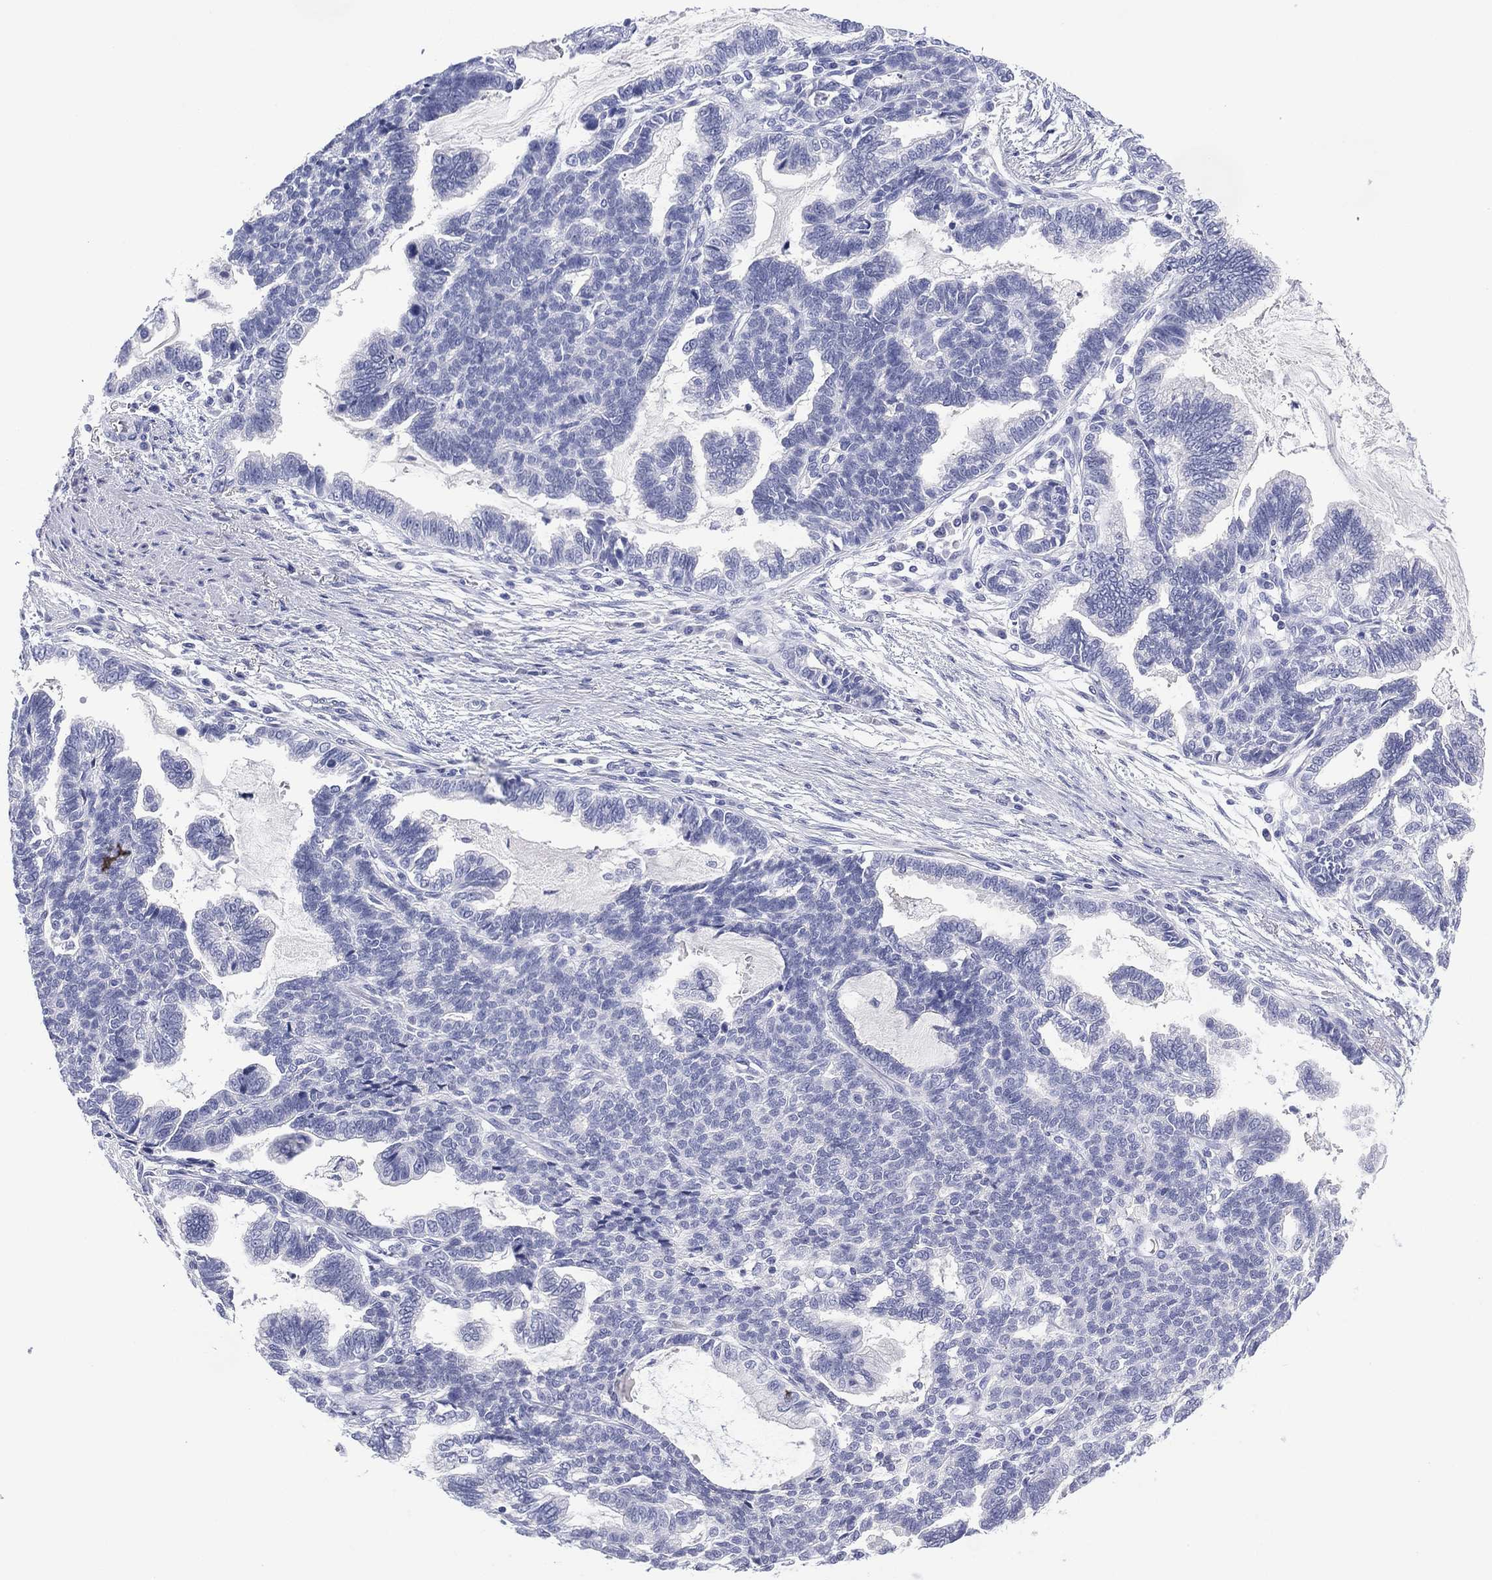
{"staining": {"intensity": "negative", "quantity": "none", "location": "none"}, "tissue": "stomach cancer", "cell_type": "Tumor cells", "image_type": "cancer", "snomed": [{"axis": "morphology", "description": "Adenocarcinoma, NOS"}, {"axis": "topography", "description": "Stomach"}], "caption": "Protein analysis of stomach cancer (adenocarcinoma) demonstrates no significant staining in tumor cells. (DAB immunohistochemistry (IHC) visualized using brightfield microscopy, high magnification).", "gene": "DSG1", "patient": {"sex": "male", "age": 83}}